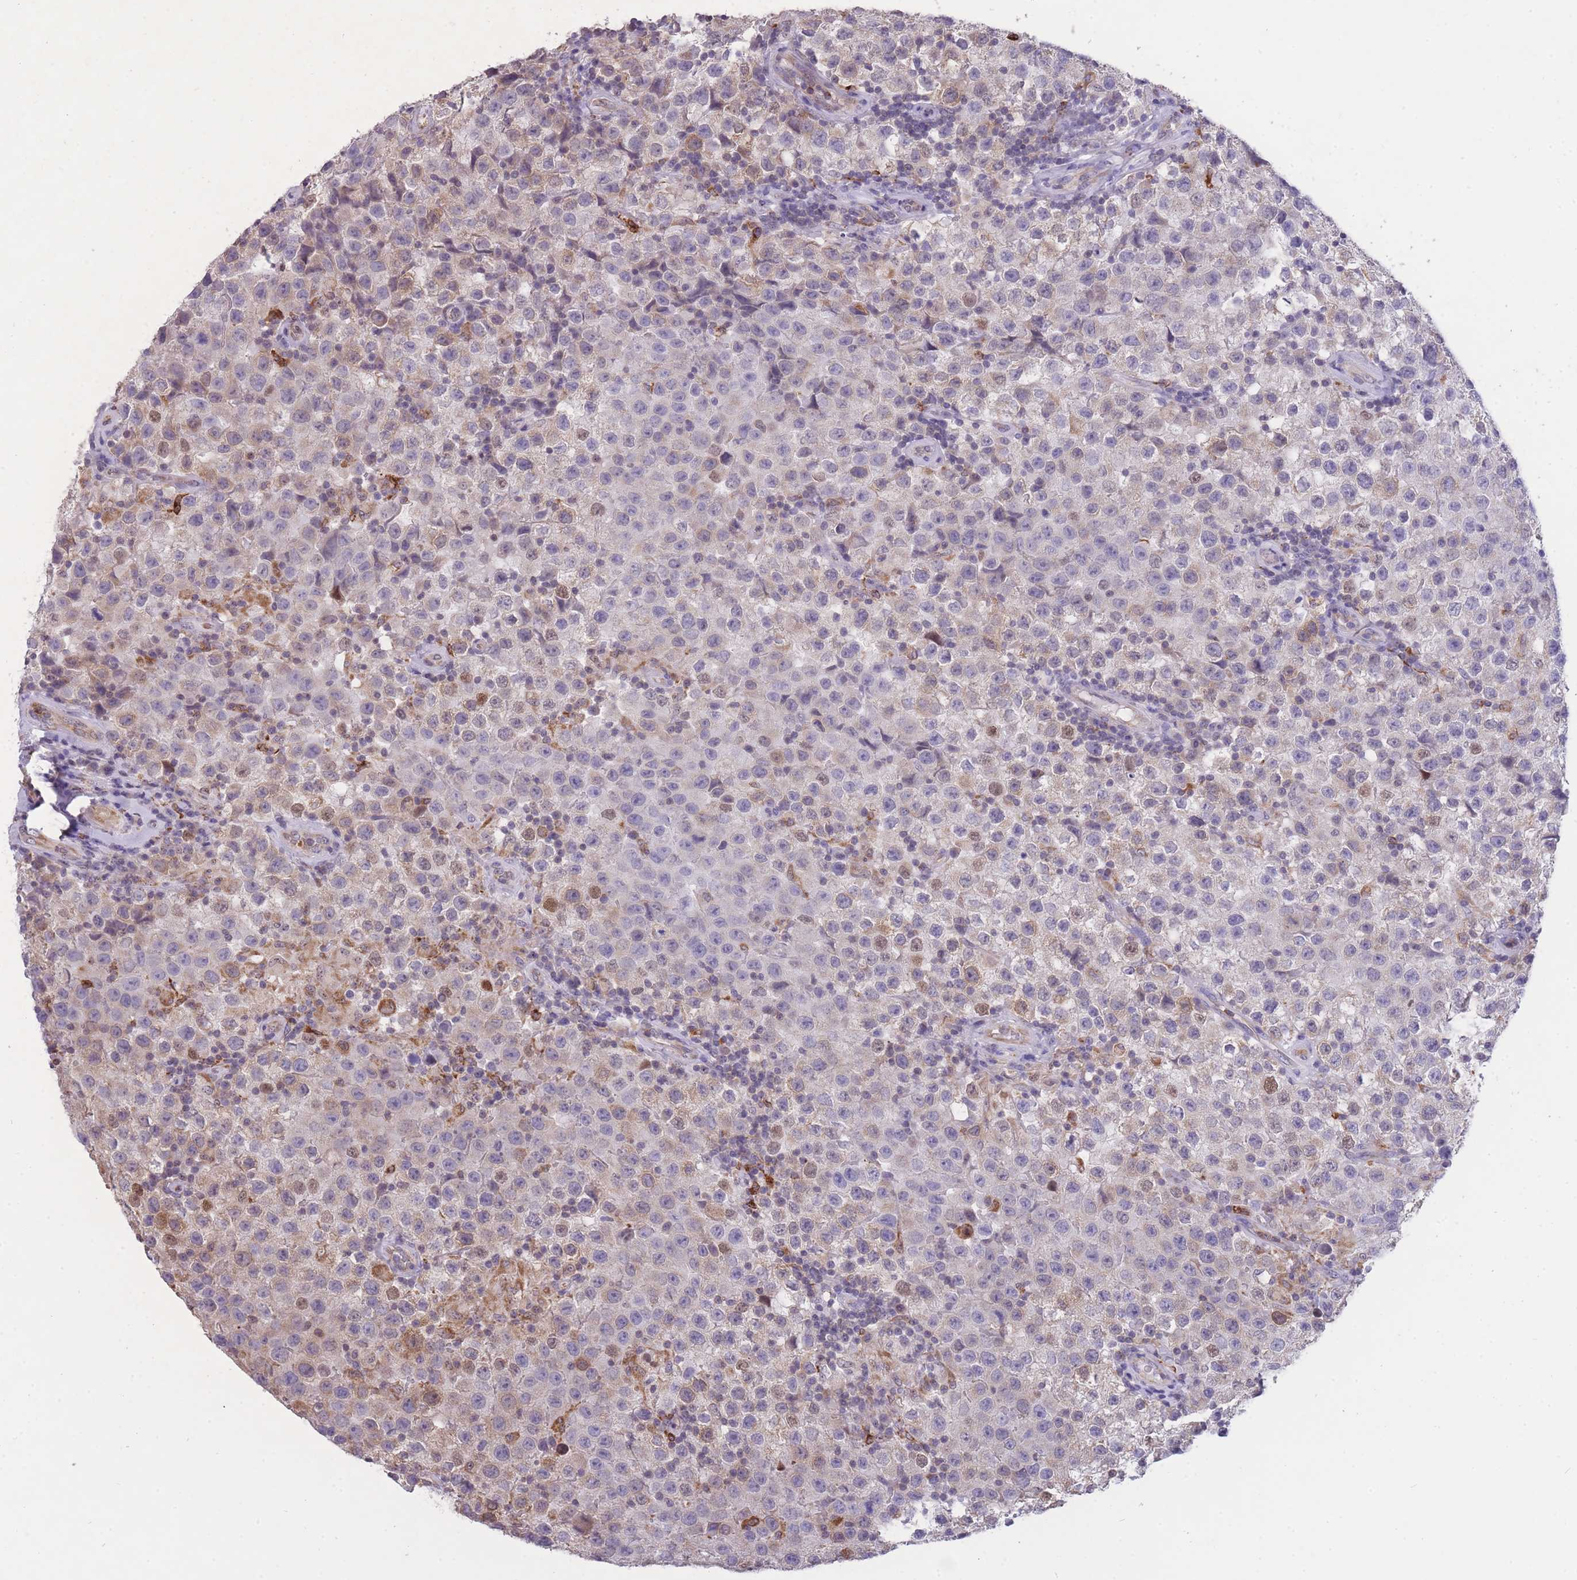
{"staining": {"intensity": "moderate", "quantity": "<25%", "location": "cytoplasmic/membranous"}, "tissue": "testis cancer", "cell_type": "Tumor cells", "image_type": "cancer", "snomed": [{"axis": "morphology", "description": "Seminoma, NOS"}, {"axis": "morphology", "description": "Carcinoma, Embryonal, NOS"}, {"axis": "topography", "description": "Testis"}], "caption": "Immunohistochemical staining of embryonal carcinoma (testis) displays low levels of moderate cytoplasmic/membranous staining in about <25% of tumor cells. Nuclei are stained in blue.", "gene": "ZNF662", "patient": {"sex": "male", "age": 41}}